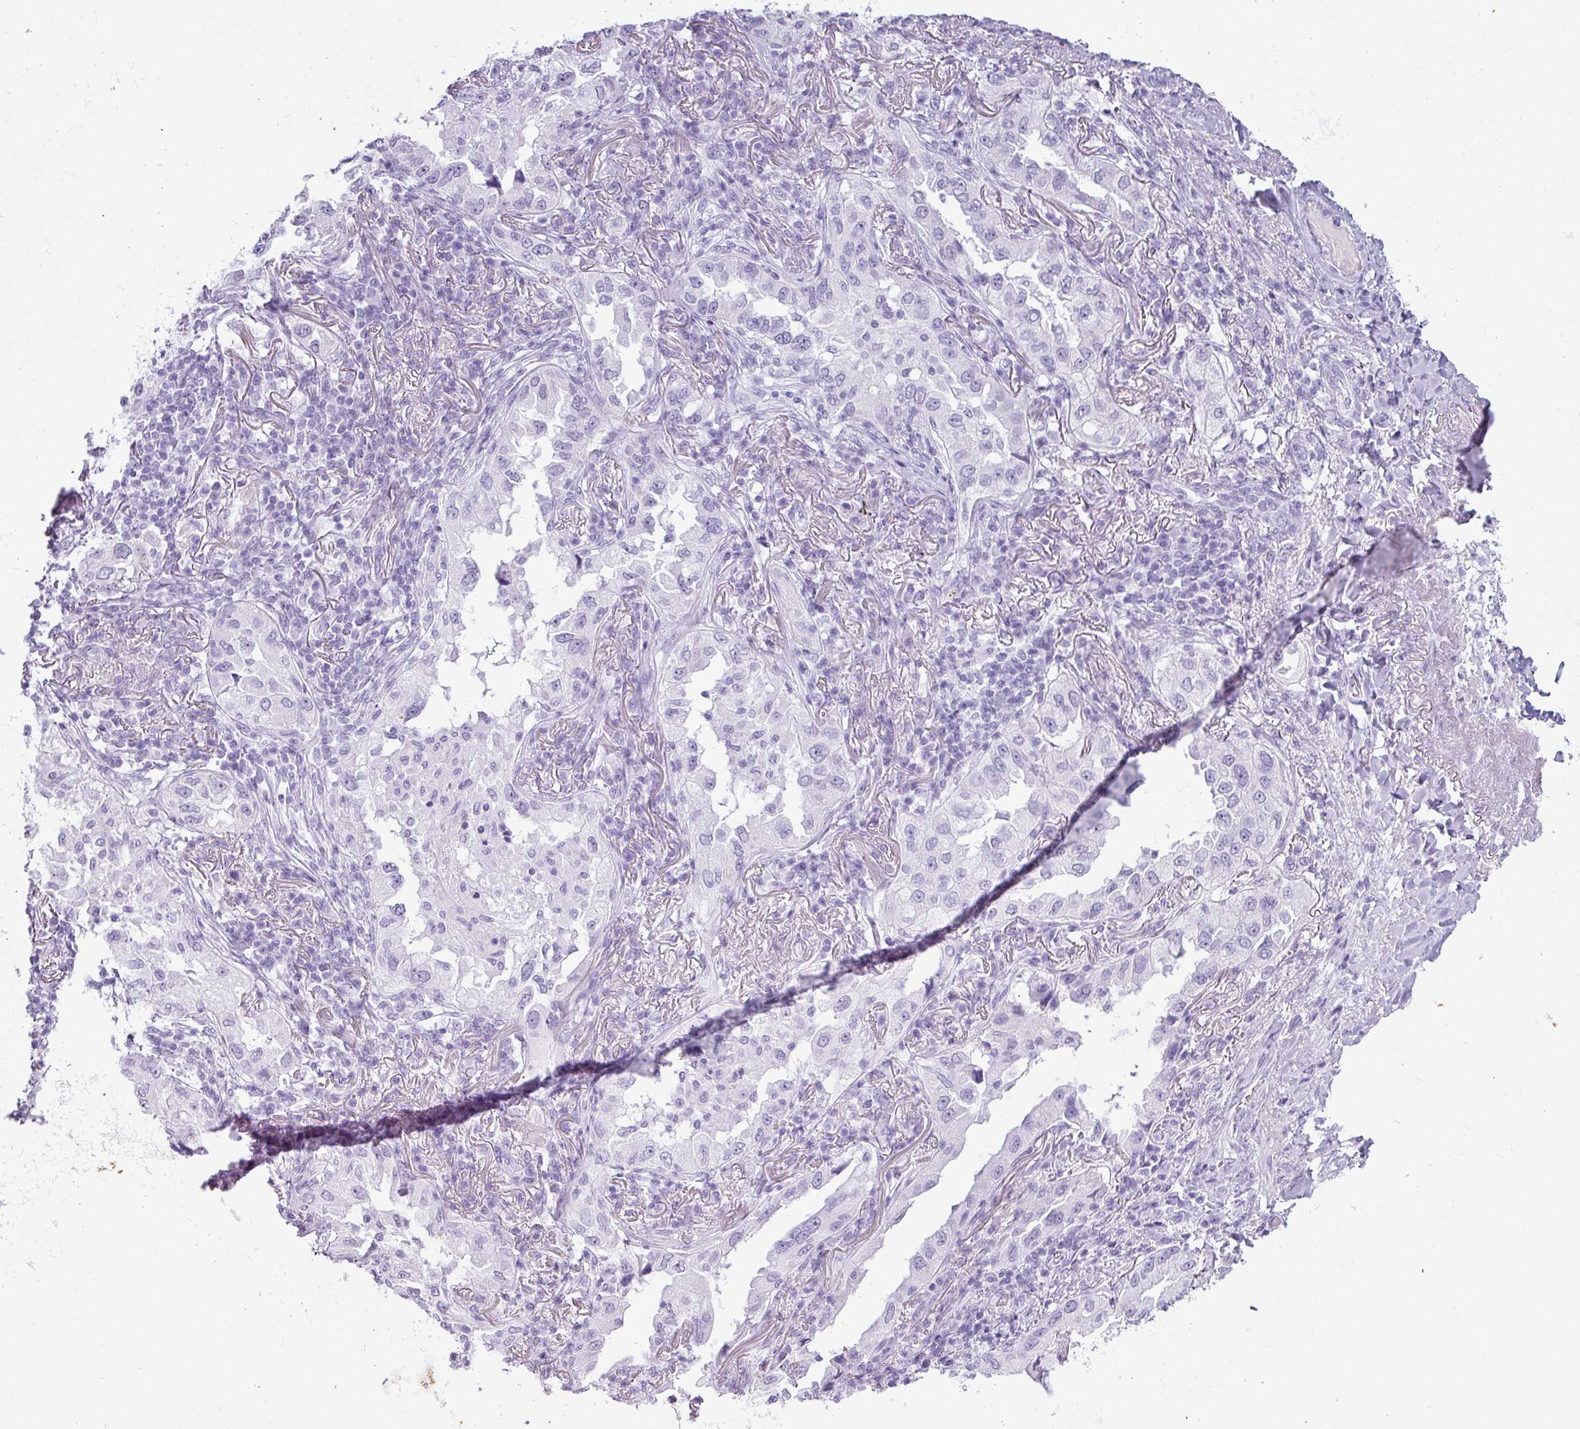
{"staining": {"intensity": "negative", "quantity": "none", "location": "none"}, "tissue": "lung cancer", "cell_type": "Tumor cells", "image_type": "cancer", "snomed": [{"axis": "morphology", "description": "Adenocarcinoma, NOS"}, {"axis": "topography", "description": "Lung"}], "caption": "Immunohistochemical staining of adenocarcinoma (lung) displays no significant staining in tumor cells.", "gene": "RBMY1F", "patient": {"sex": "female", "age": 69}}